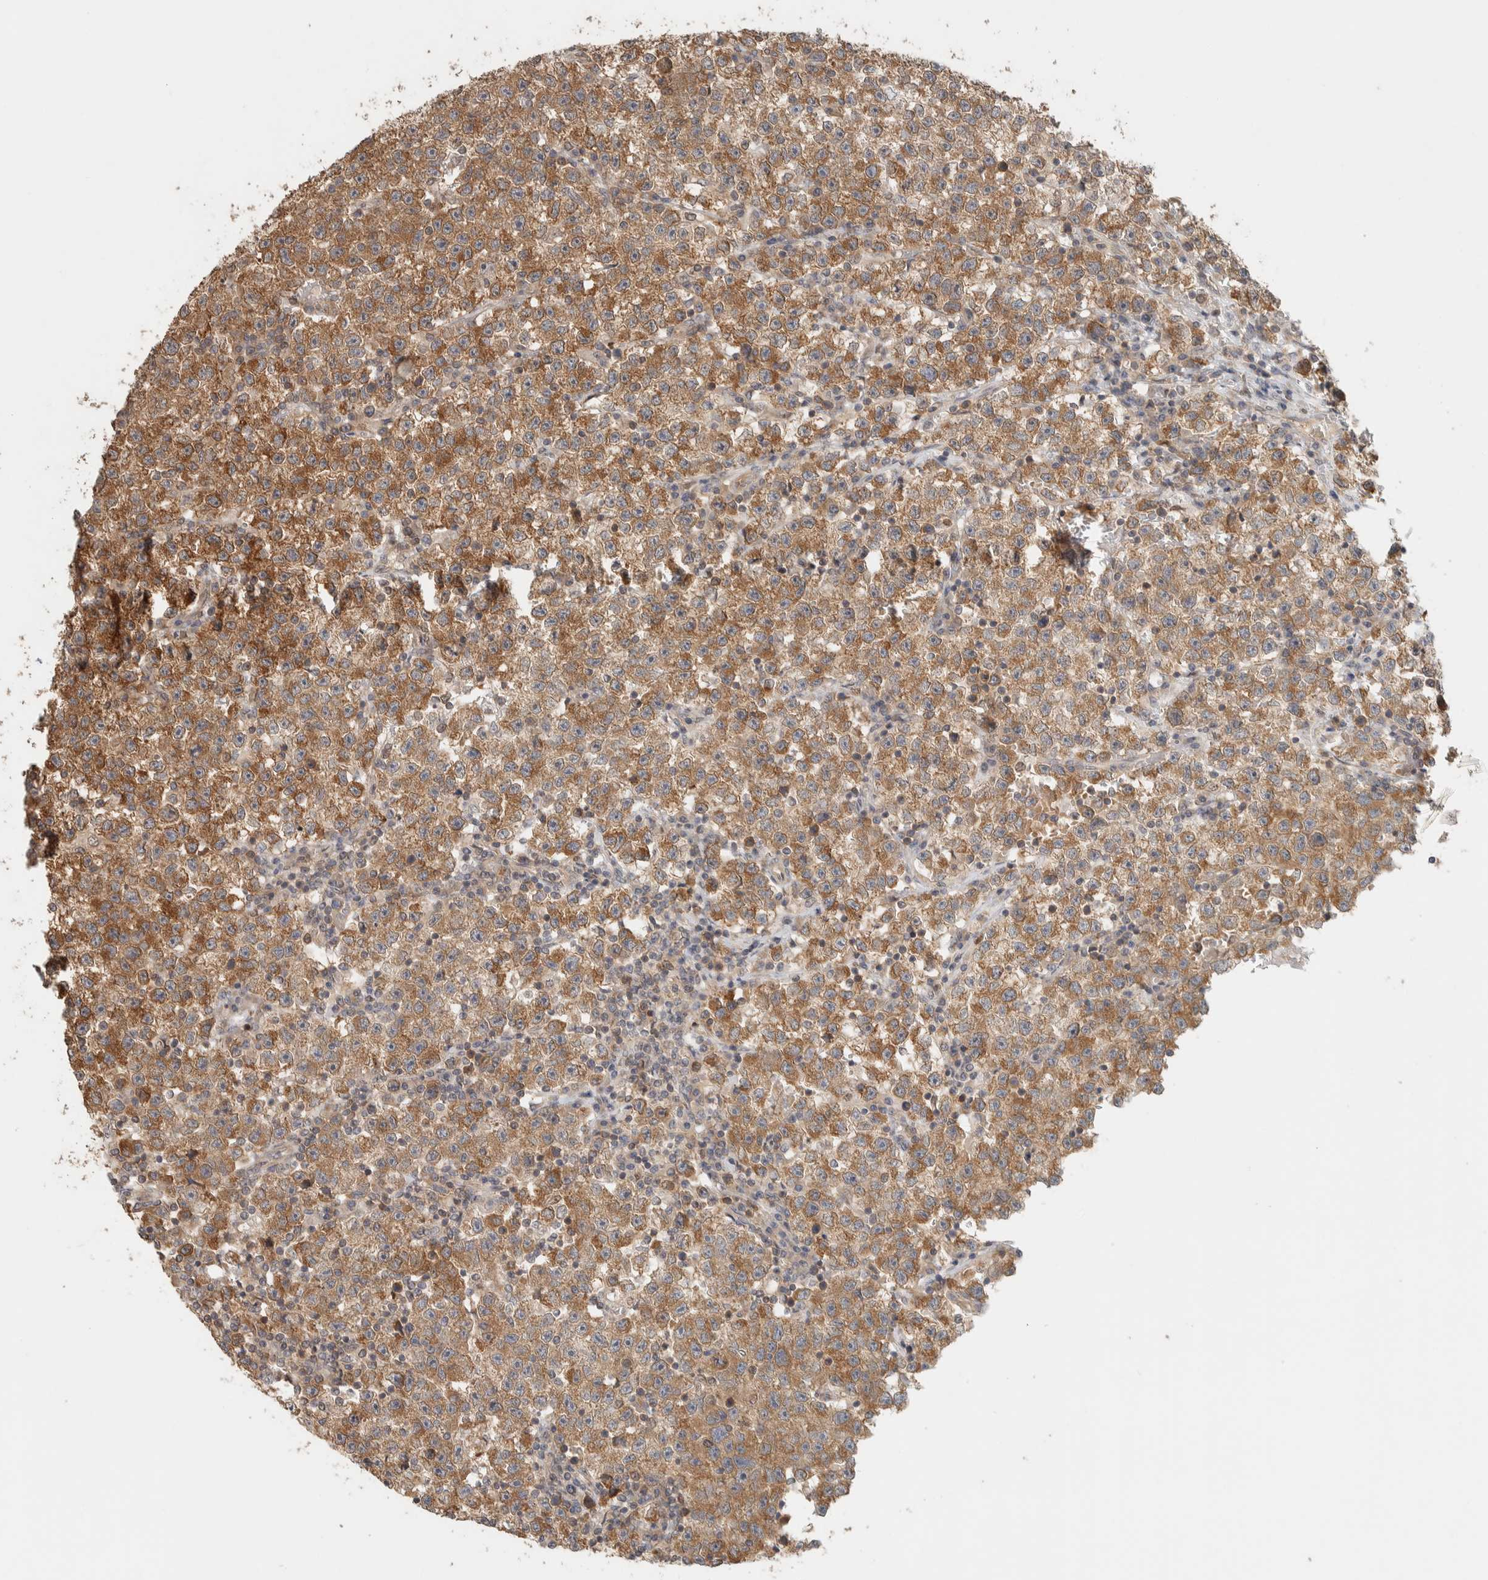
{"staining": {"intensity": "moderate", "quantity": ">75%", "location": "cytoplasmic/membranous"}, "tissue": "testis cancer", "cell_type": "Tumor cells", "image_type": "cancer", "snomed": [{"axis": "morphology", "description": "Seminoma, NOS"}, {"axis": "topography", "description": "Testis"}], "caption": "Immunohistochemical staining of human testis cancer demonstrates medium levels of moderate cytoplasmic/membranous expression in approximately >75% of tumor cells.", "gene": "ADSS2", "patient": {"sex": "male", "age": 22}}